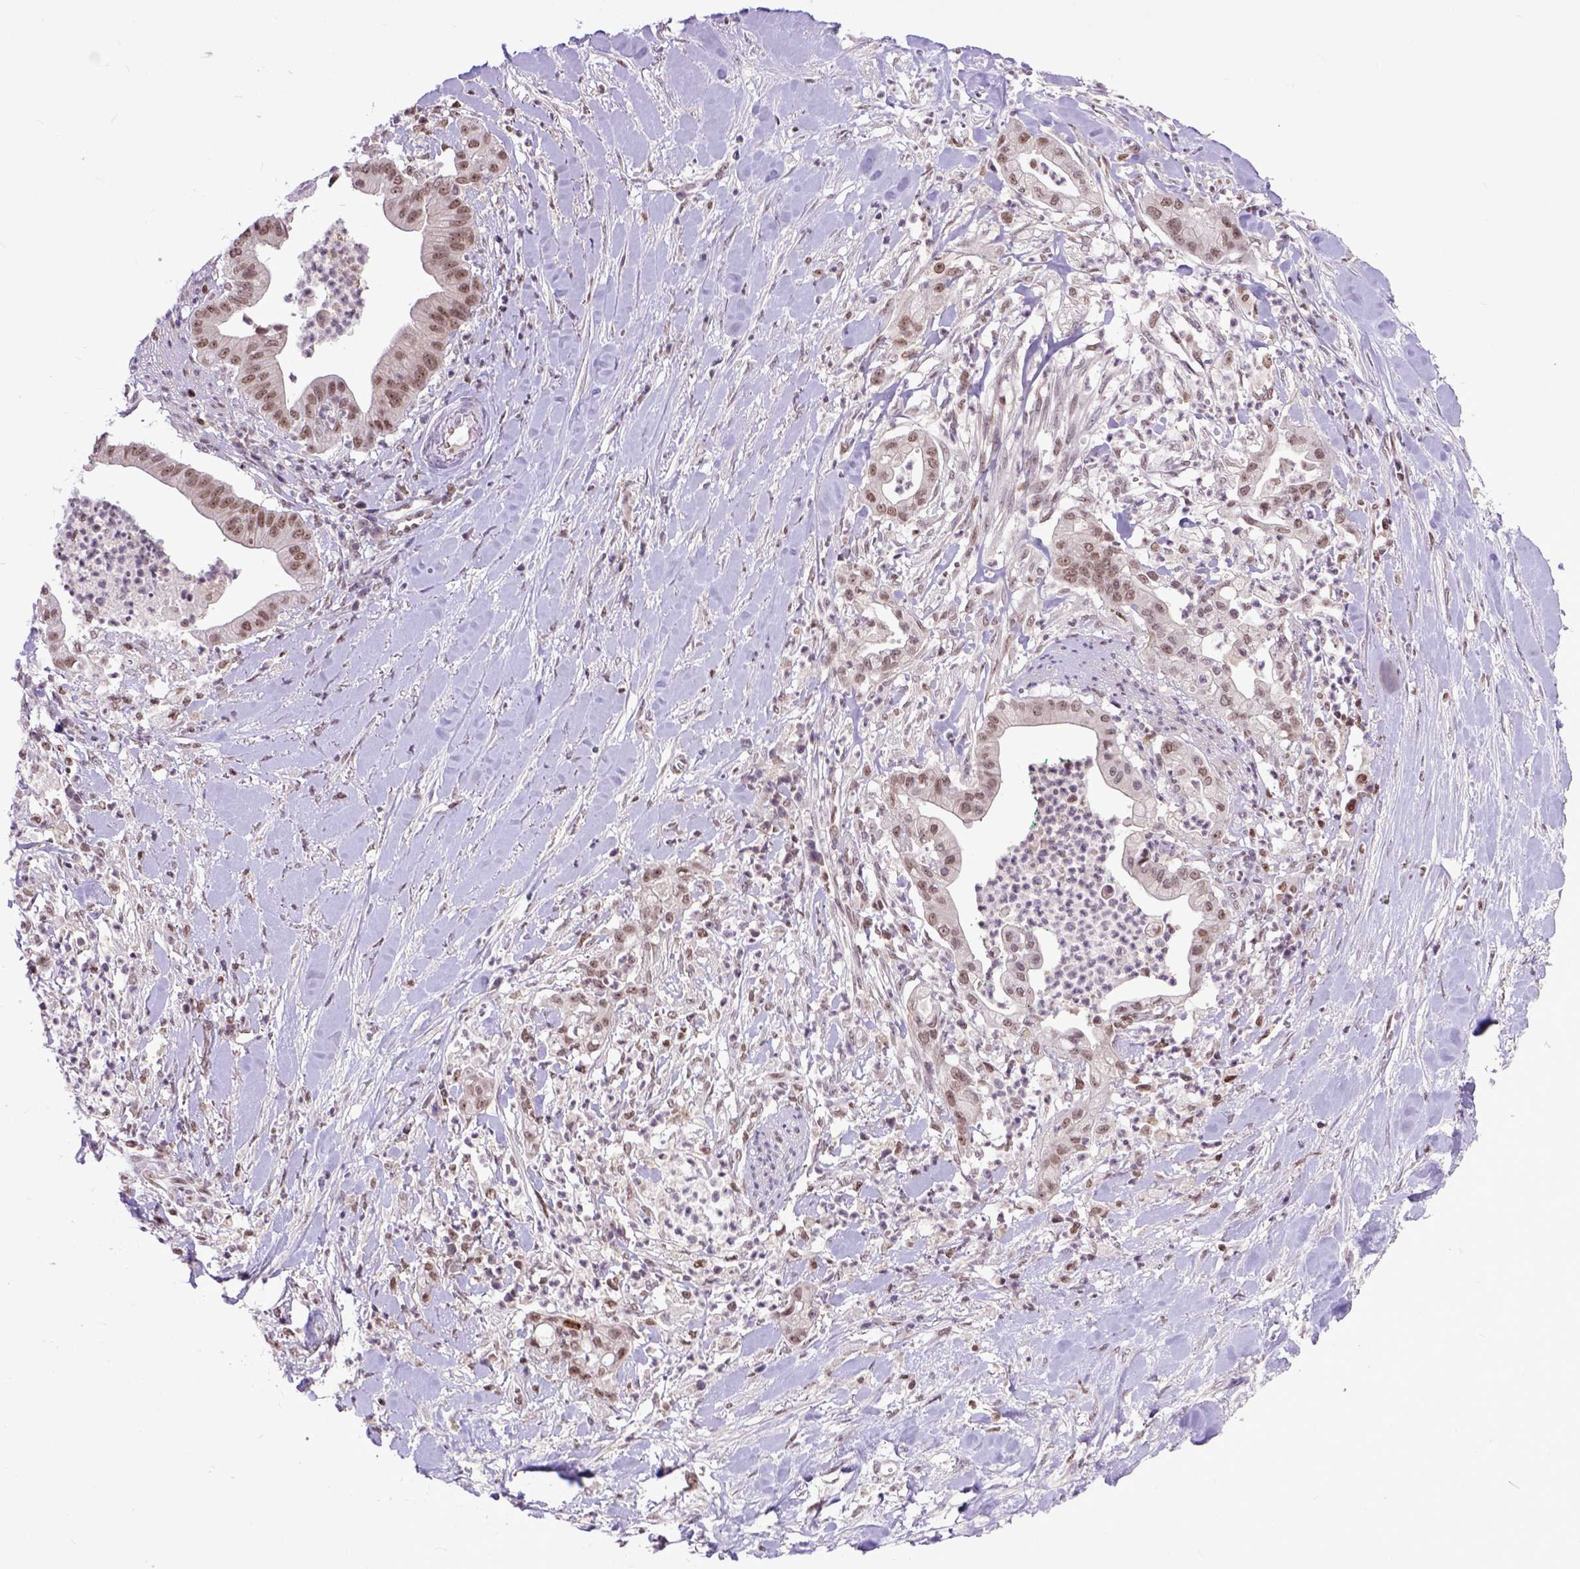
{"staining": {"intensity": "moderate", "quantity": ">75%", "location": "nuclear"}, "tissue": "pancreatic cancer", "cell_type": "Tumor cells", "image_type": "cancer", "snomed": [{"axis": "morphology", "description": "Normal tissue, NOS"}, {"axis": "morphology", "description": "Adenocarcinoma, NOS"}, {"axis": "topography", "description": "Lymph node"}, {"axis": "topography", "description": "Pancreas"}], "caption": "Pancreatic cancer (adenocarcinoma) stained for a protein demonstrates moderate nuclear positivity in tumor cells.", "gene": "RCC2", "patient": {"sex": "female", "age": 58}}